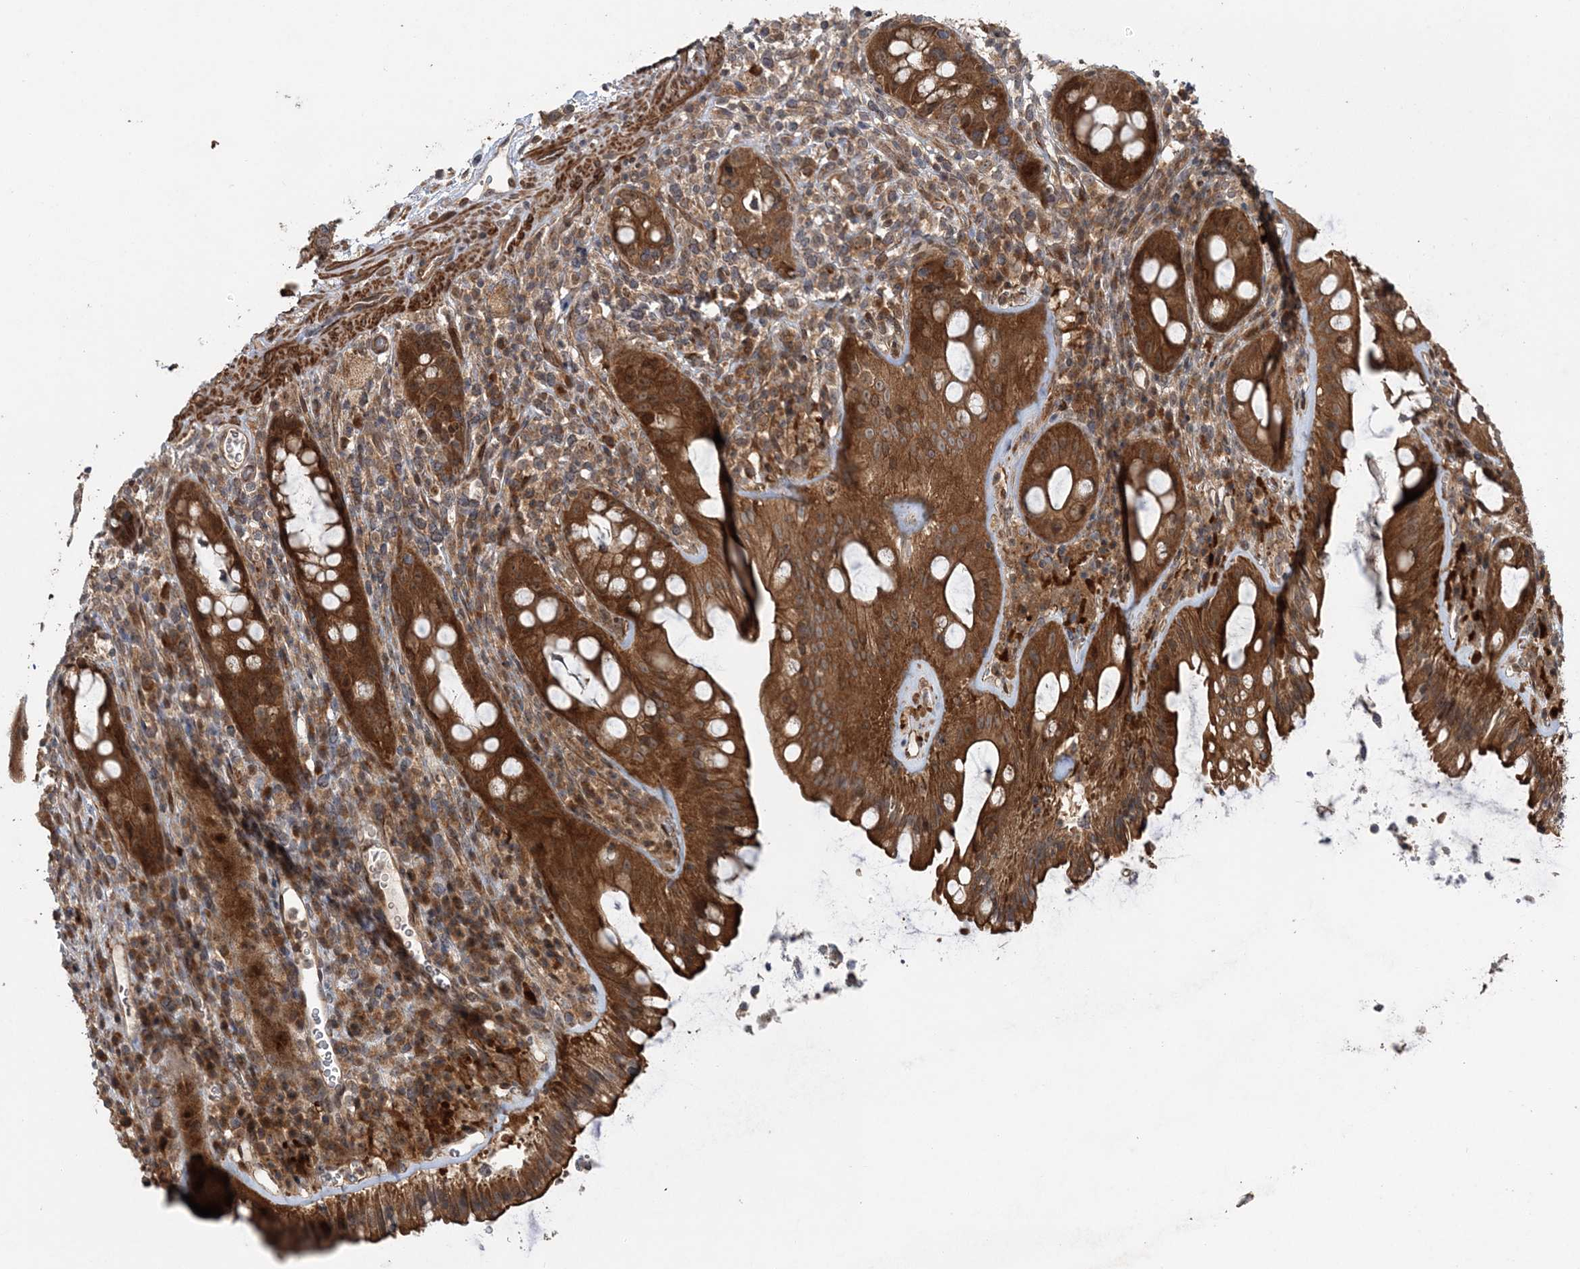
{"staining": {"intensity": "strong", "quantity": ">75%", "location": "cytoplasmic/membranous"}, "tissue": "rectum", "cell_type": "Glandular cells", "image_type": "normal", "snomed": [{"axis": "morphology", "description": "Normal tissue, NOS"}, {"axis": "topography", "description": "Rectum"}], "caption": "High-power microscopy captured an immunohistochemistry histopathology image of unremarkable rectum, revealing strong cytoplasmic/membranous positivity in about >75% of glandular cells. Immunohistochemistry (ihc) stains the protein of interest in brown and the nuclei are stained blue.", "gene": "UBTD2", "patient": {"sex": "female", "age": 57}}